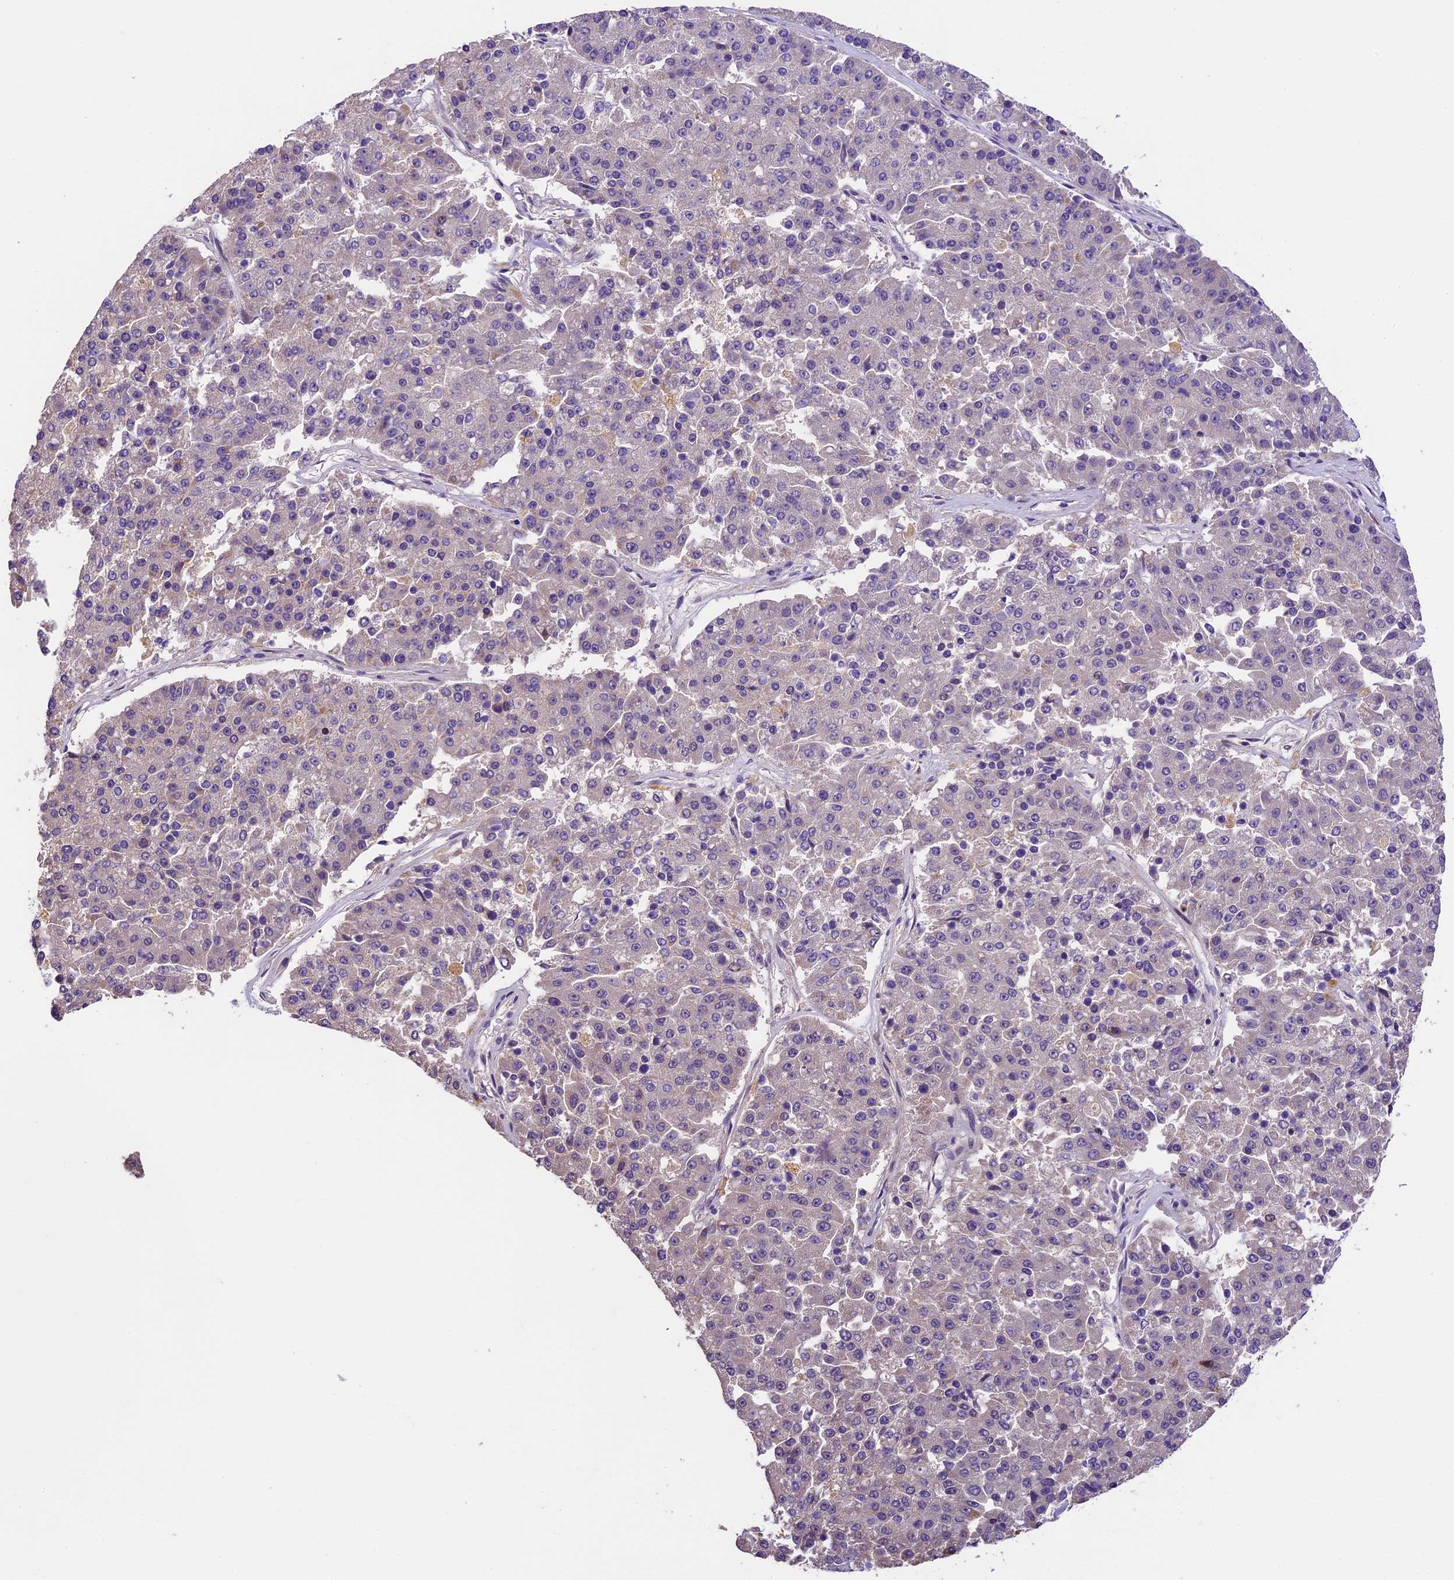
{"staining": {"intensity": "negative", "quantity": "none", "location": "none"}, "tissue": "pancreatic cancer", "cell_type": "Tumor cells", "image_type": "cancer", "snomed": [{"axis": "morphology", "description": "Adenocarcinoma, NOS"}, {"axis": "topography", "description": "Pancreas"}], "caption": "Tumor cells show no significant protein staining in pancreatic cancer.", "gene": "DGKH", "patient": {"sex": "male", "age": 50}}